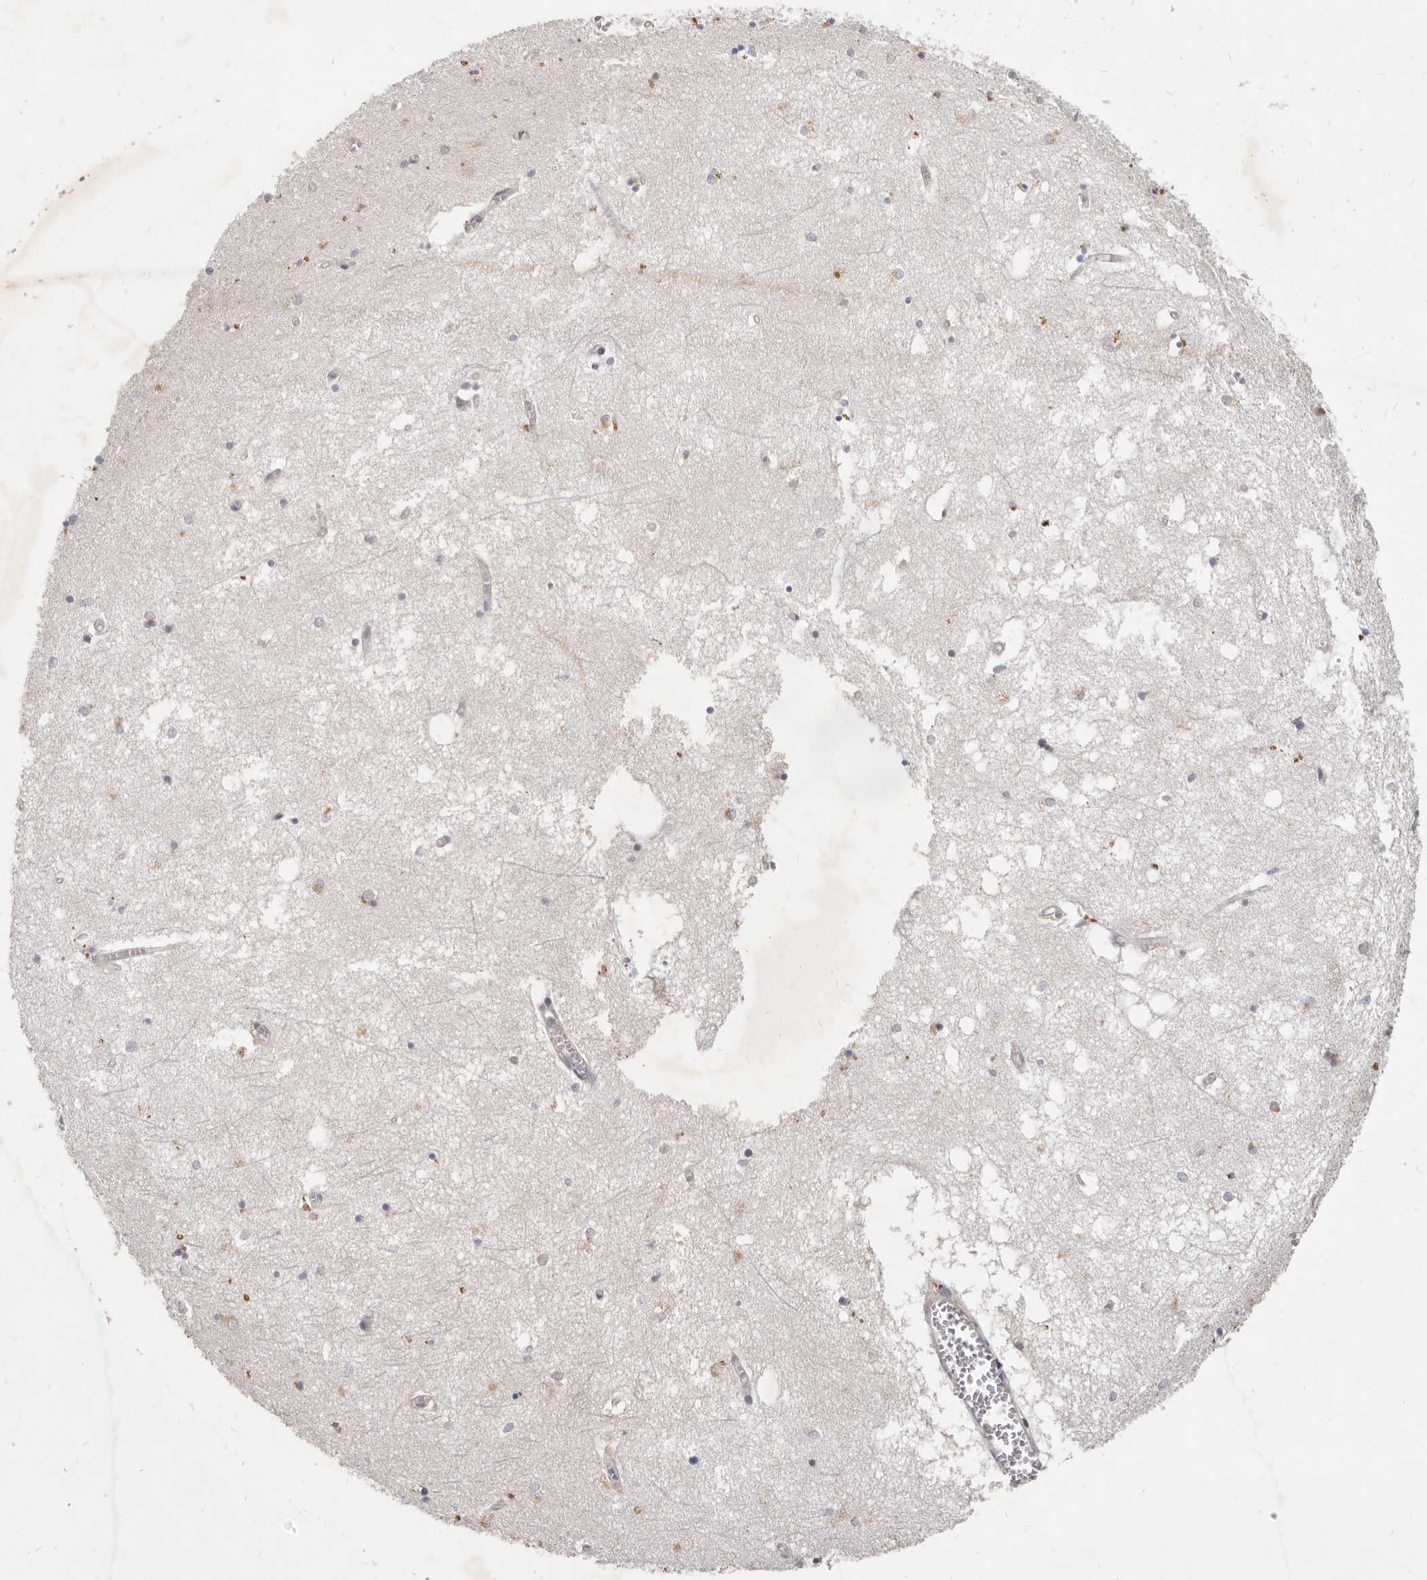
{"staining": {"intensity": "negative", "quantity": "none", "location": "none"}, "tissue": "hippocampus", "cell_type": "Glial cells", "image_type": "normal", "snomed": [{"axis": "morphology", "description": "Normal tissue, NOS"}, {"axis": "topography", "description": "Hippocampus"}], "caption": "There is no significant staining in glial cells of hippocampus. (Stains: DAB immunohistochemistry with hematoxylin counter stain, Microscopy: brightfield microscopy at high magnification).", "gene": "USP49", "patient": {"sex": "male", "age": 70}}